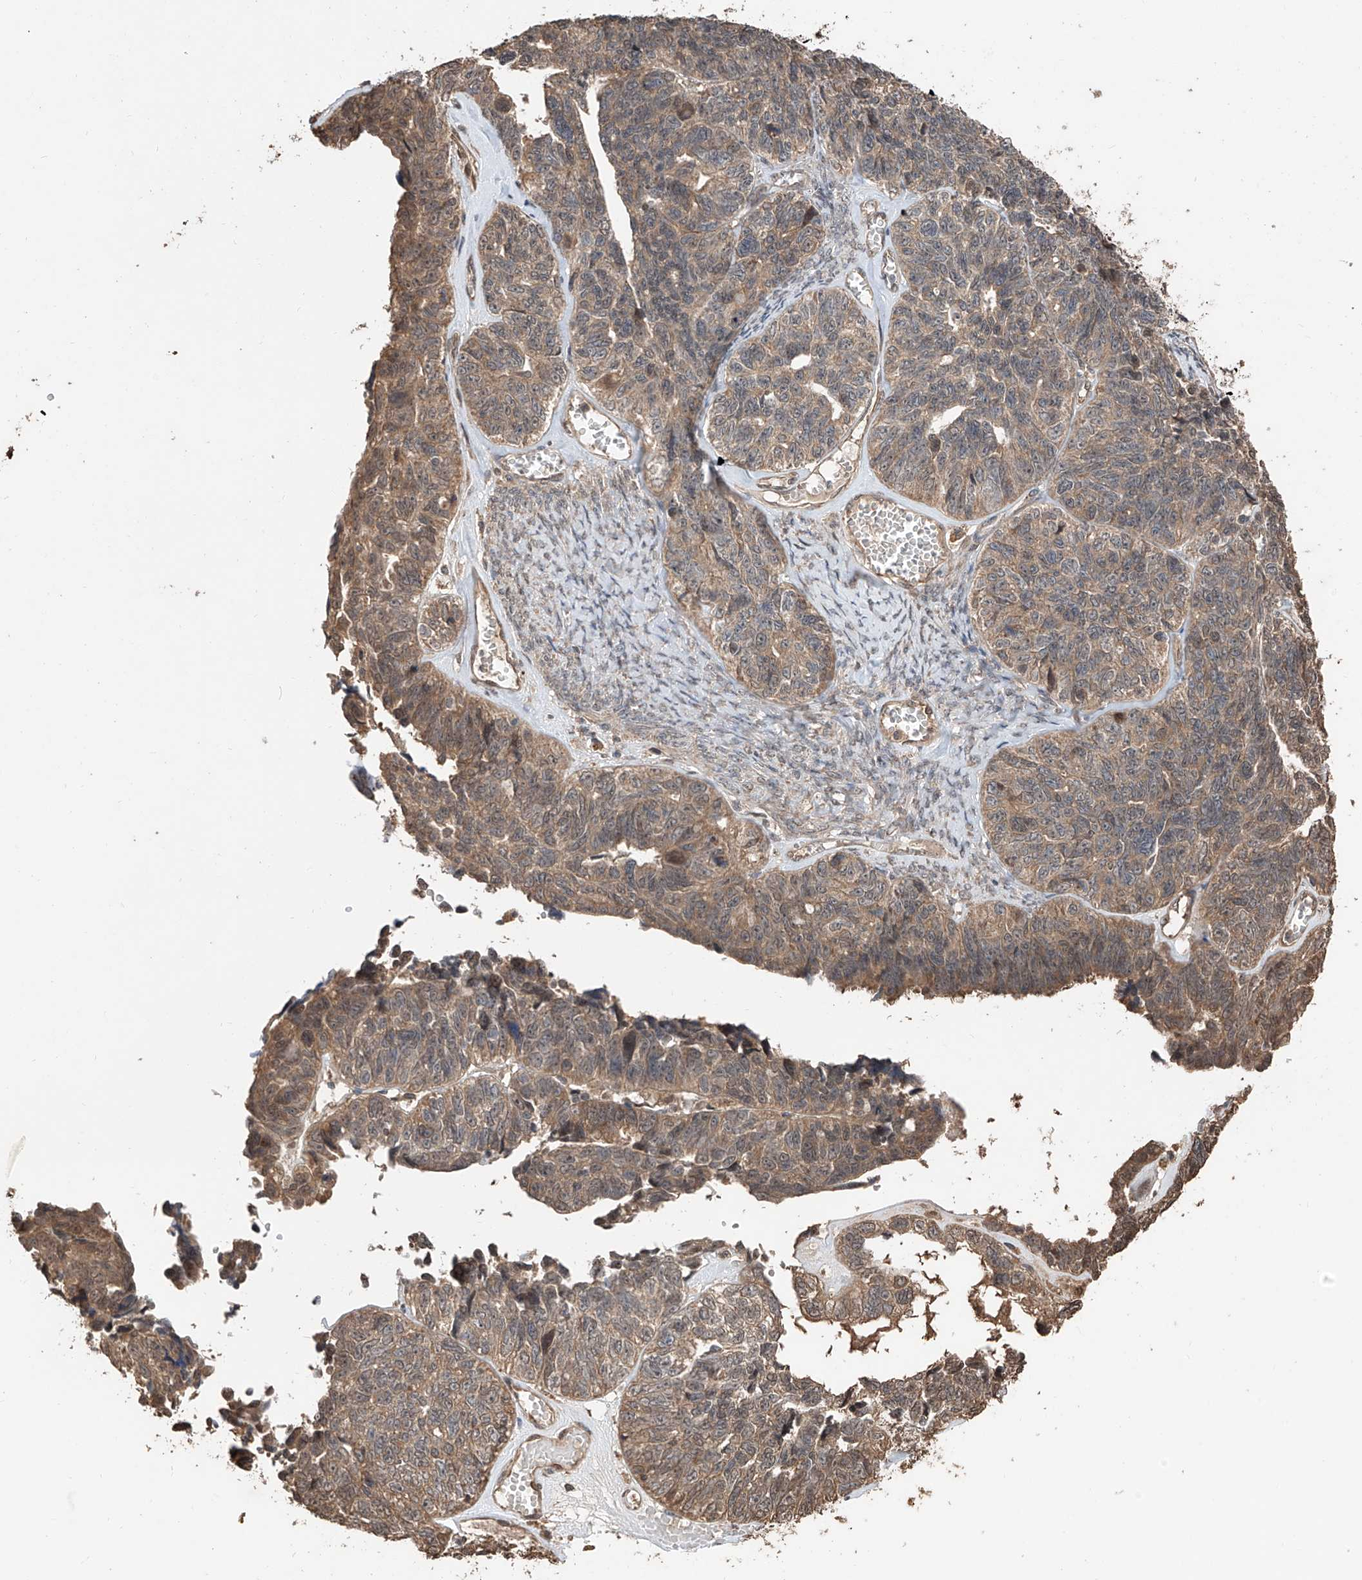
{"staining": {"intensity": "moderate", "quantity": ">75%", "location": "cytoplasmic/membranous"}, "tissue": "ovarian cancer", "cell_type": "Tumor cells", "image_type": "cancer", "snomed": [{"axis": "morphology", "description": "Cystadenocarcinoma, serous, NOS"}, {"axis": "topography", "description": "Ovary"}], "caption": "Brown immunohistochemical staining in human ovarian serous cystadenocarcinoma displays moderate cytoplasmic/membranous staining in about >75% of tumor cells.", "gene": "FAM135A", "patient": {"sex": "female", "age": 79}}